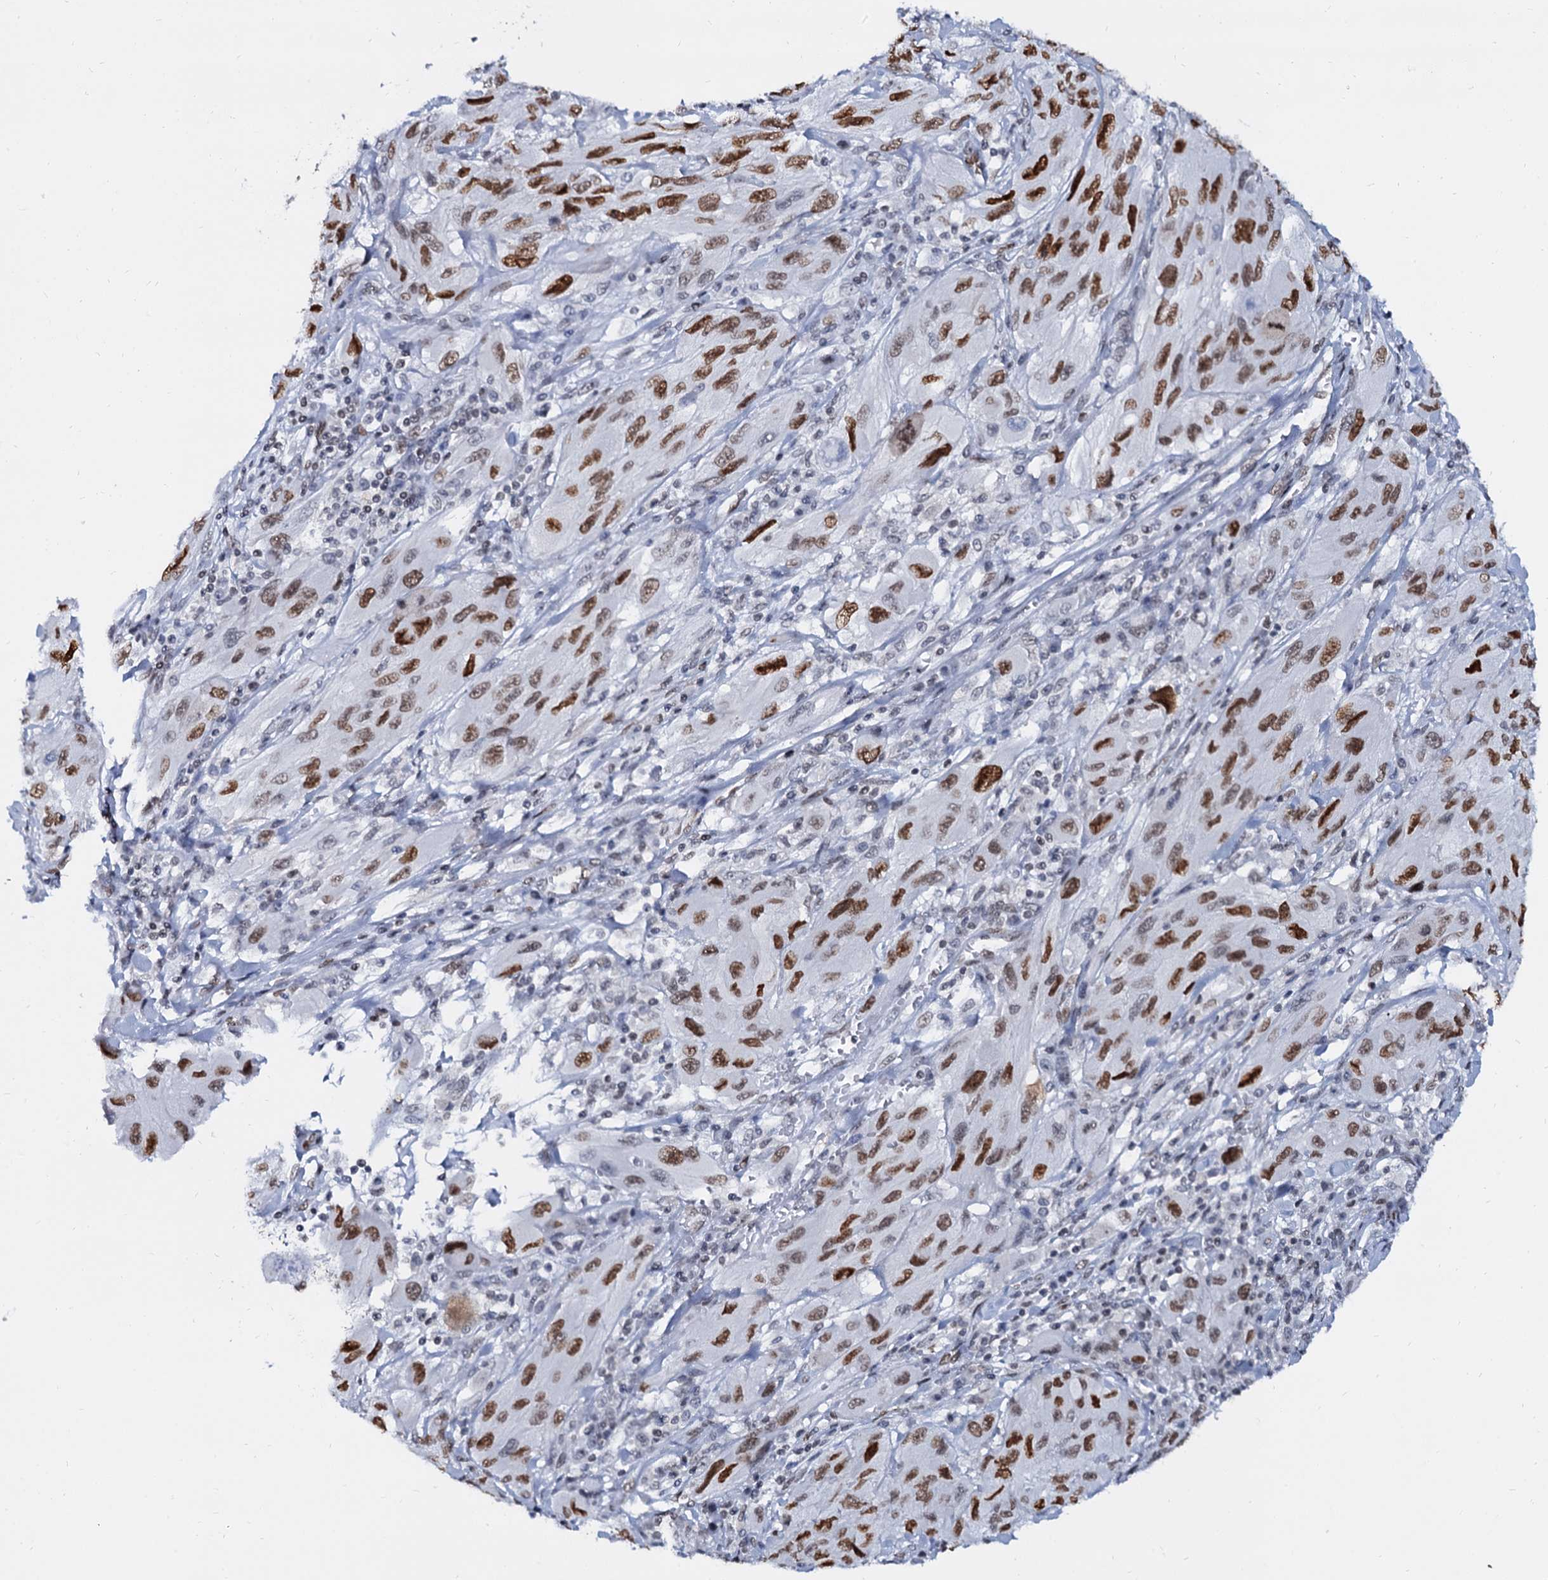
{"staining": {"intensity": "strong", "quantity": ">75%", "location": "nuclear"}, "tissue": "melanoma", "cell_type": "Tumor cells", "image_type": "cancer", "snomed": [{"axis": "morphology", "description": "Malignant melanoma, NOS"}, {"axis": "topography", "description": "Skin"}], "caption": "This histopathology image exhibits malignant melanoma stained with IHC to label a protein in brown. The nuclear of tumor cells show strong positivity for the protein. Nuclei are counter-stained blue.", "gene": "CMAS", "patient": {"sex": "female", "age": 91}}